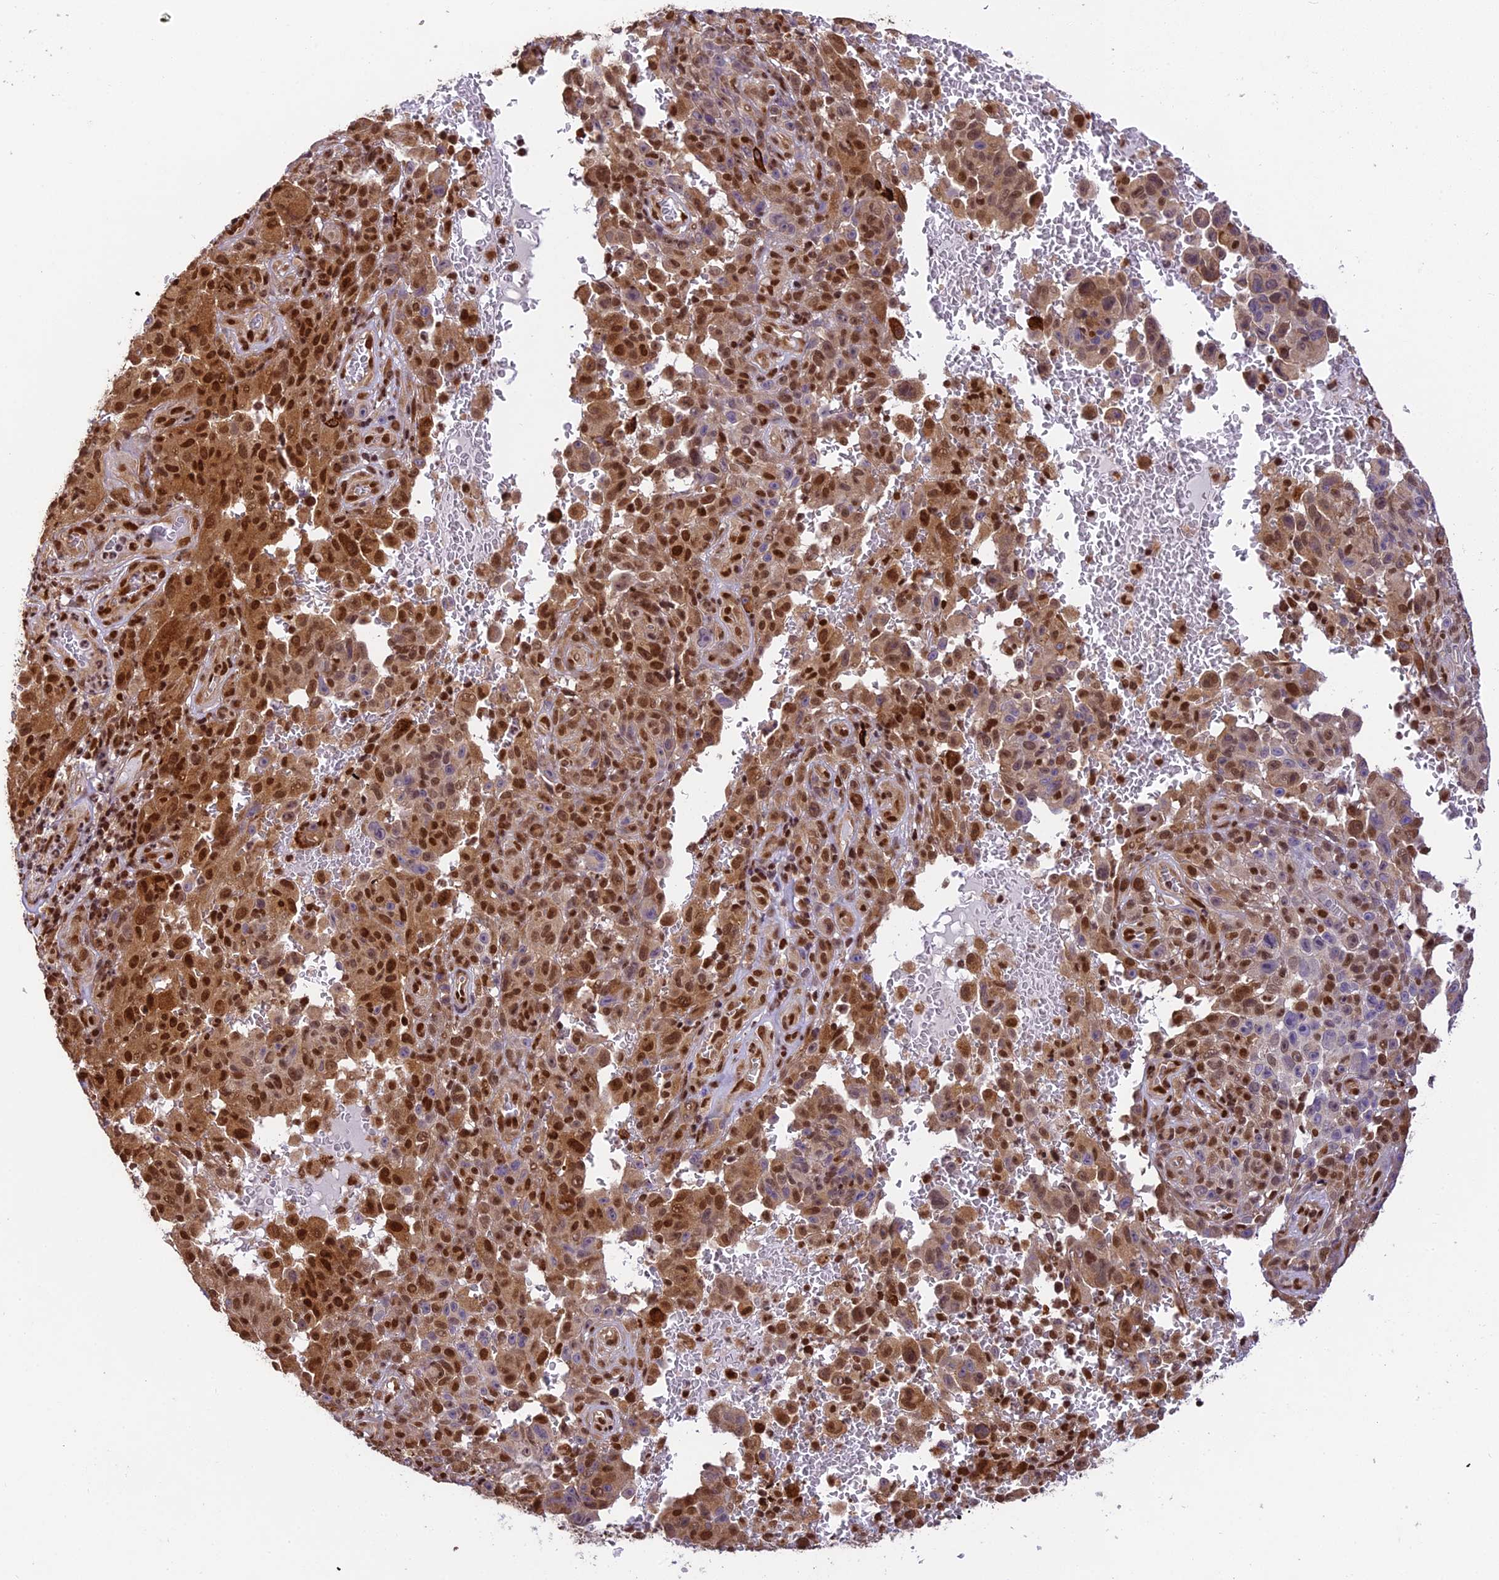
{"staining": {"intensity": "strong", "quantity": ">75%", "location": "cytoplasmic/membranous,nuclear"}, "tissue": "melanoma", "cell_type": "Tumor cells", "image_type": "cancer", "snomed": [{"axis": "morphology", "description": "Malignant melanoma, NOS"}, {"axis": "topography", "description": "Skin"}], "caption": "Immunohistochemical staining of human melanoma exhibits high levels of strong cytoplasmic/membranous and nuclear protein staining in approximately >75% of tumor cells.", "gene": "TRIM22", "patient": {"sex": "female", "age": 82}}